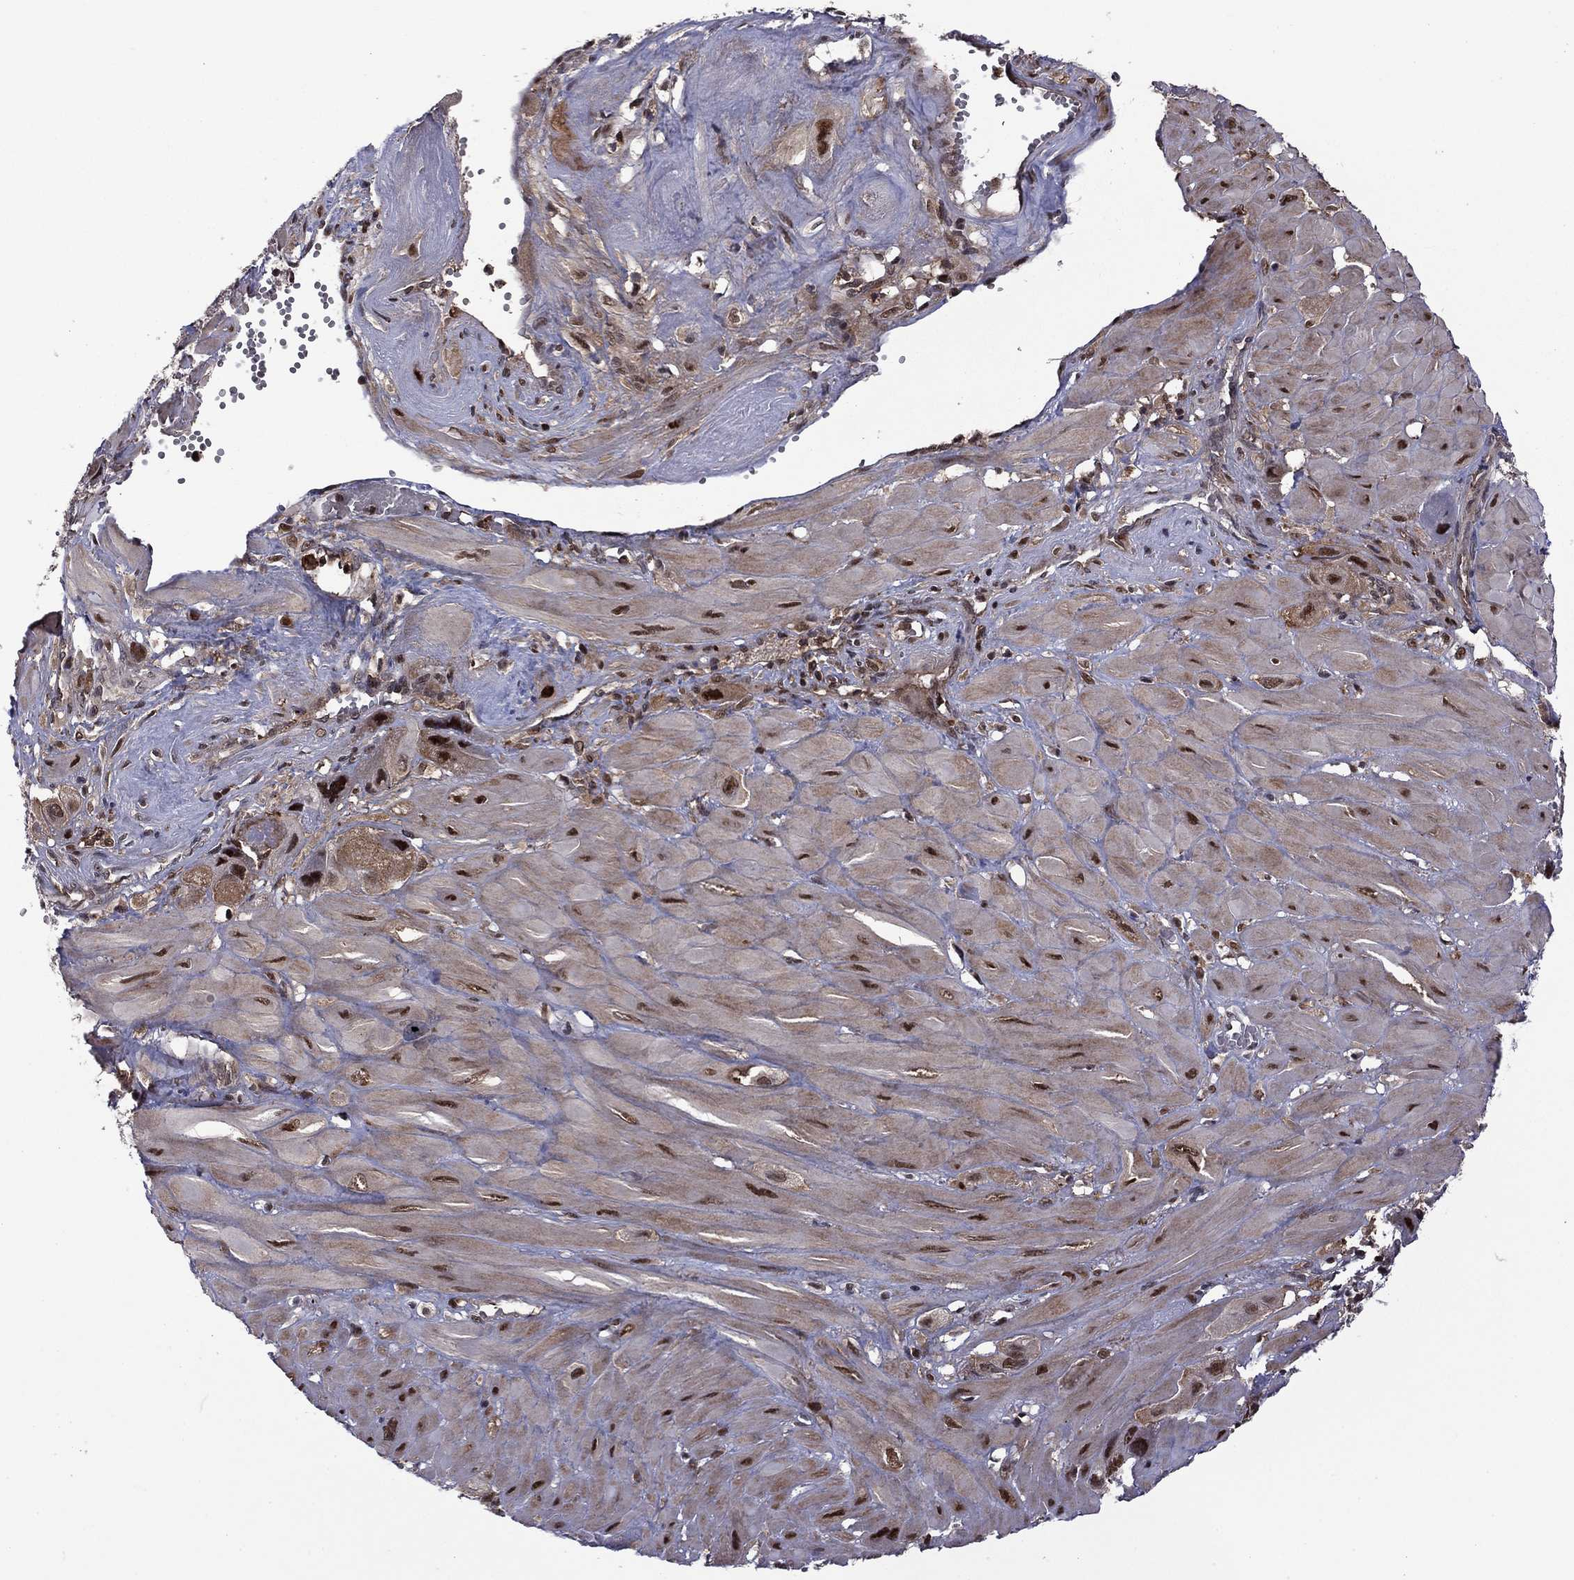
{"staining": {"intensity": "strong", "quantity": "25%-75%", "location": "nuclear"}, "tissue": "cervical cancer", "cell_type": "Tumor cells", "image_type": "cancer", "snomed": [{"axis": "morphology", "description": "Squamous cell carcinoma, NOS"}, {"axis": "topography", "description": "Cervix"}], "caption": "A micrograph showing strong nuclear positivity in about 25%-75% of tumor cells in squamous cell carcinoma (cervical), as visualized by brown immunohistochemical staining.", "gene": "PSMD2", "patient": {"sex": "female", "age": 34}}